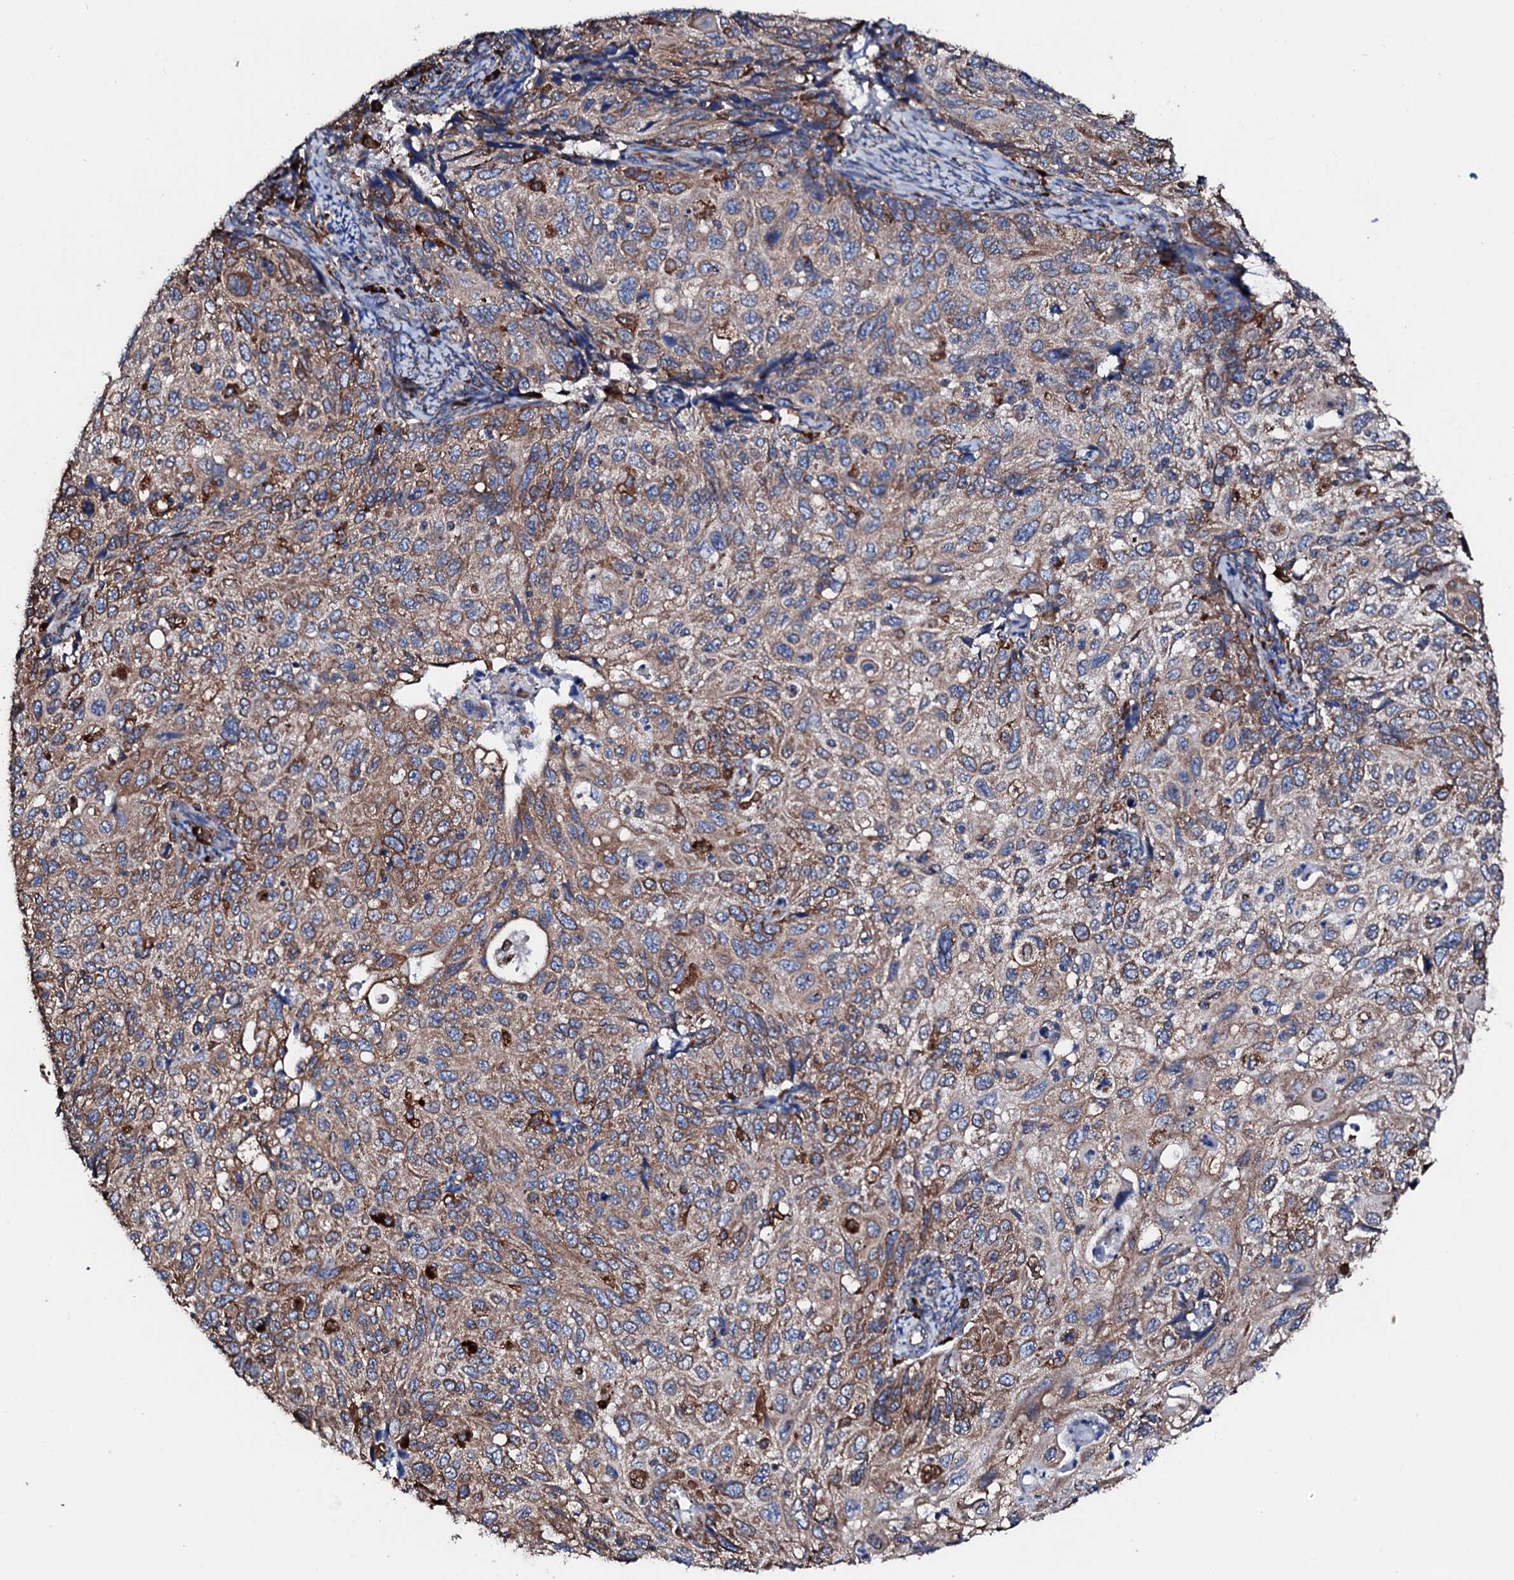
{"staining": {"intensity": "moderate", "quantity": ">75%", "location": "cytoplasmic/membranous"}, "tissue": "cervical cancer", "cell_type": "Tumor cells", "image_type": "cancer", "snomed": [{"axis": "morphology", "description": "Squamous cell carcinoma, NOS"}, {"axis": "topography", "description": "Cervix"}], "caption": "Approximately >75% of tumor cells in human cervical cancer display moderate cytoplasmic/membranous protein expression as visualized by brown immunohistochemical staining.", "gene": "AMDHD1", "patient": {"sex": "female", "age": 70}}